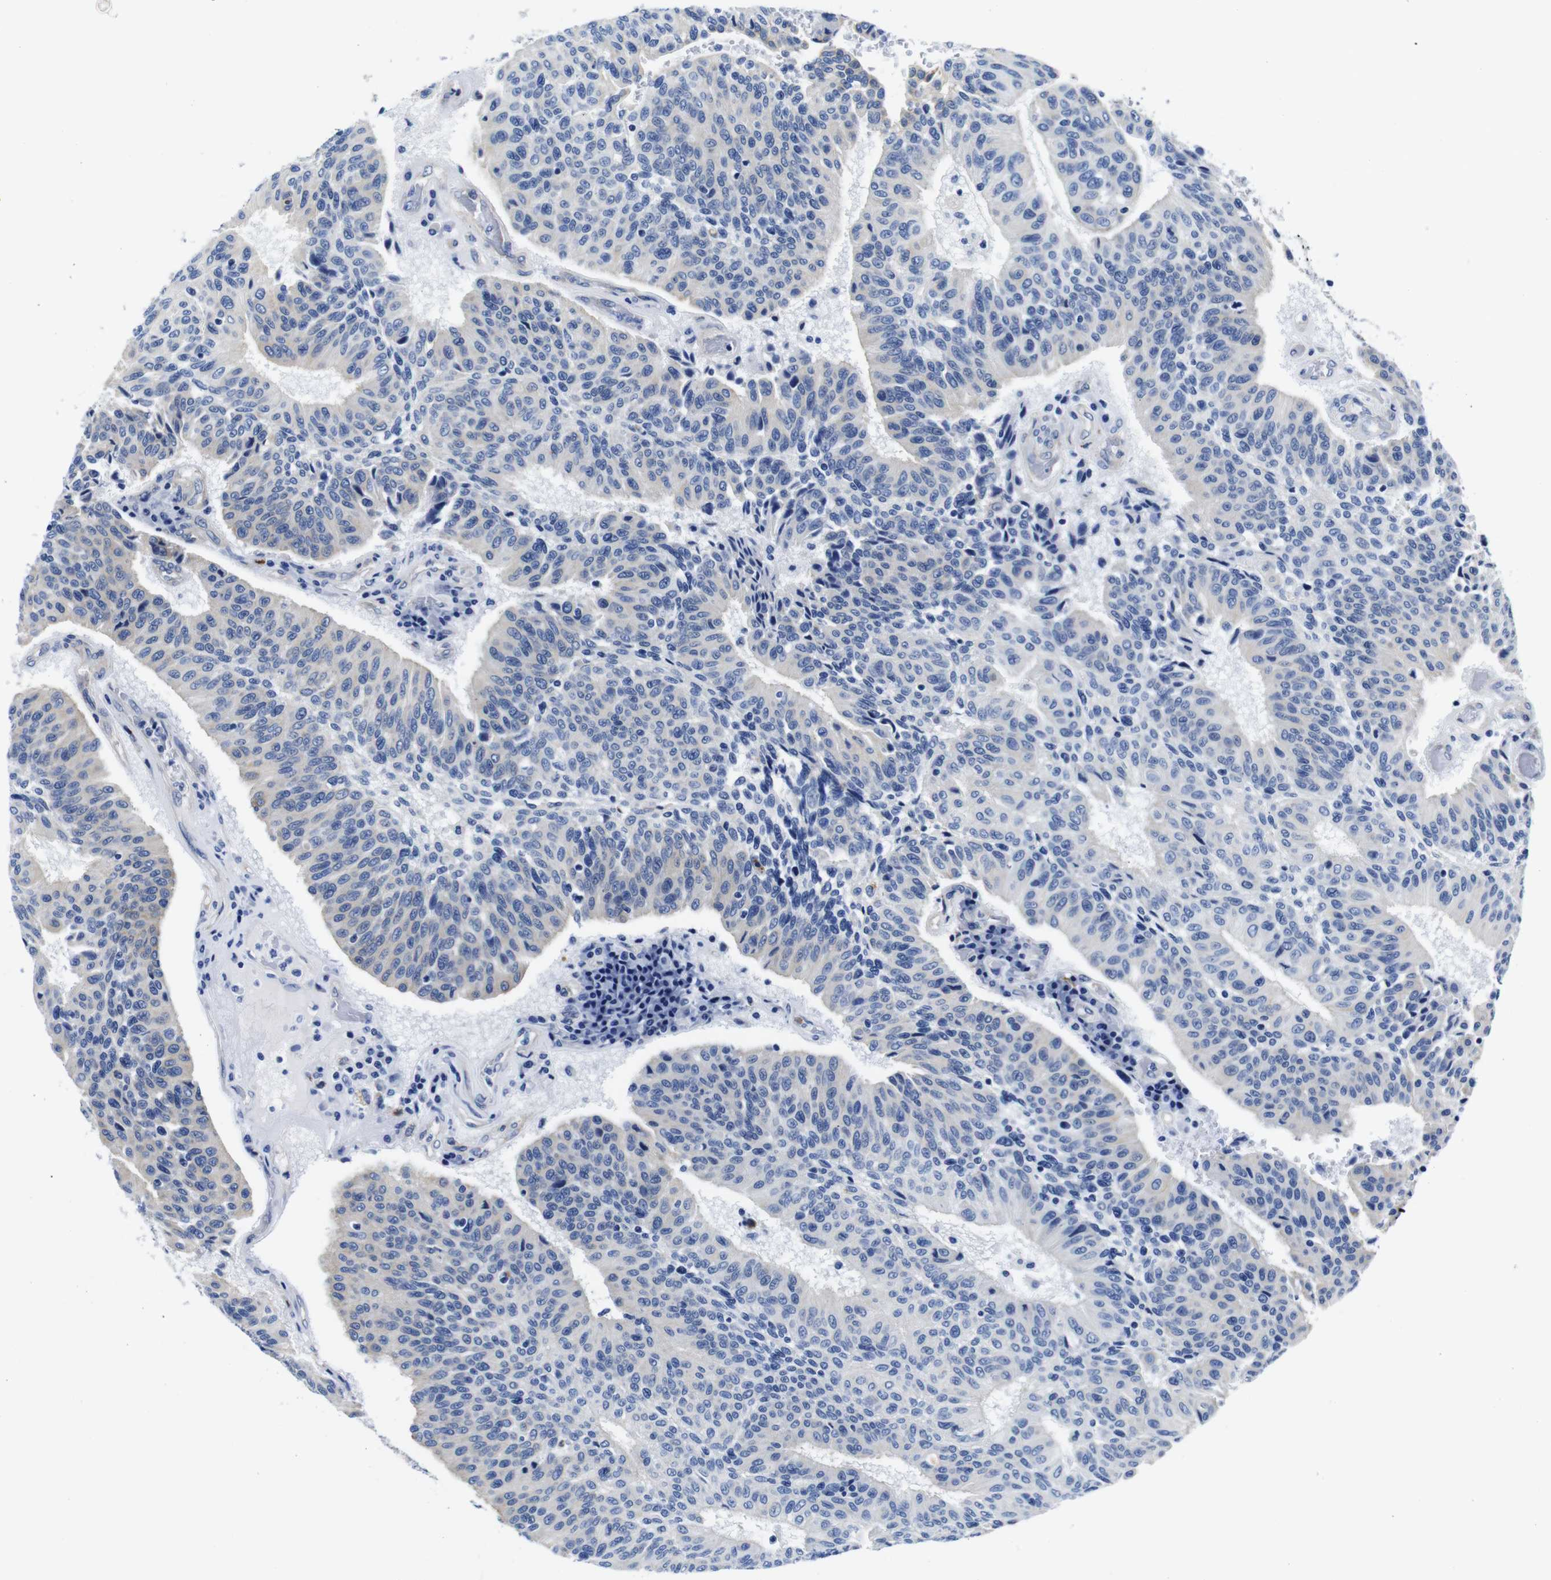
{"staining": {"intensity": "weak", "quantity": "<25%", "location": "cytoplasmic/membranous"}, "tissue": "urothelial cancer", "cell_type": "Tumor cells", "image_type": "cancer", "snomed": [{"axis": "morphology", "description": "Urothelial carcinoma, High grade"}, {"axis": "topography", "description": "Urinary bladder"}], "caption": "A high-resolution photomicrograph shows immunohistochemistry (IHC) staining of urothelial carcinoma (high-grade), which demonstrates no significant expression in tumor cells.", "gene": "GIMAP2", "patient": {"sex": "male", "age": 66}}